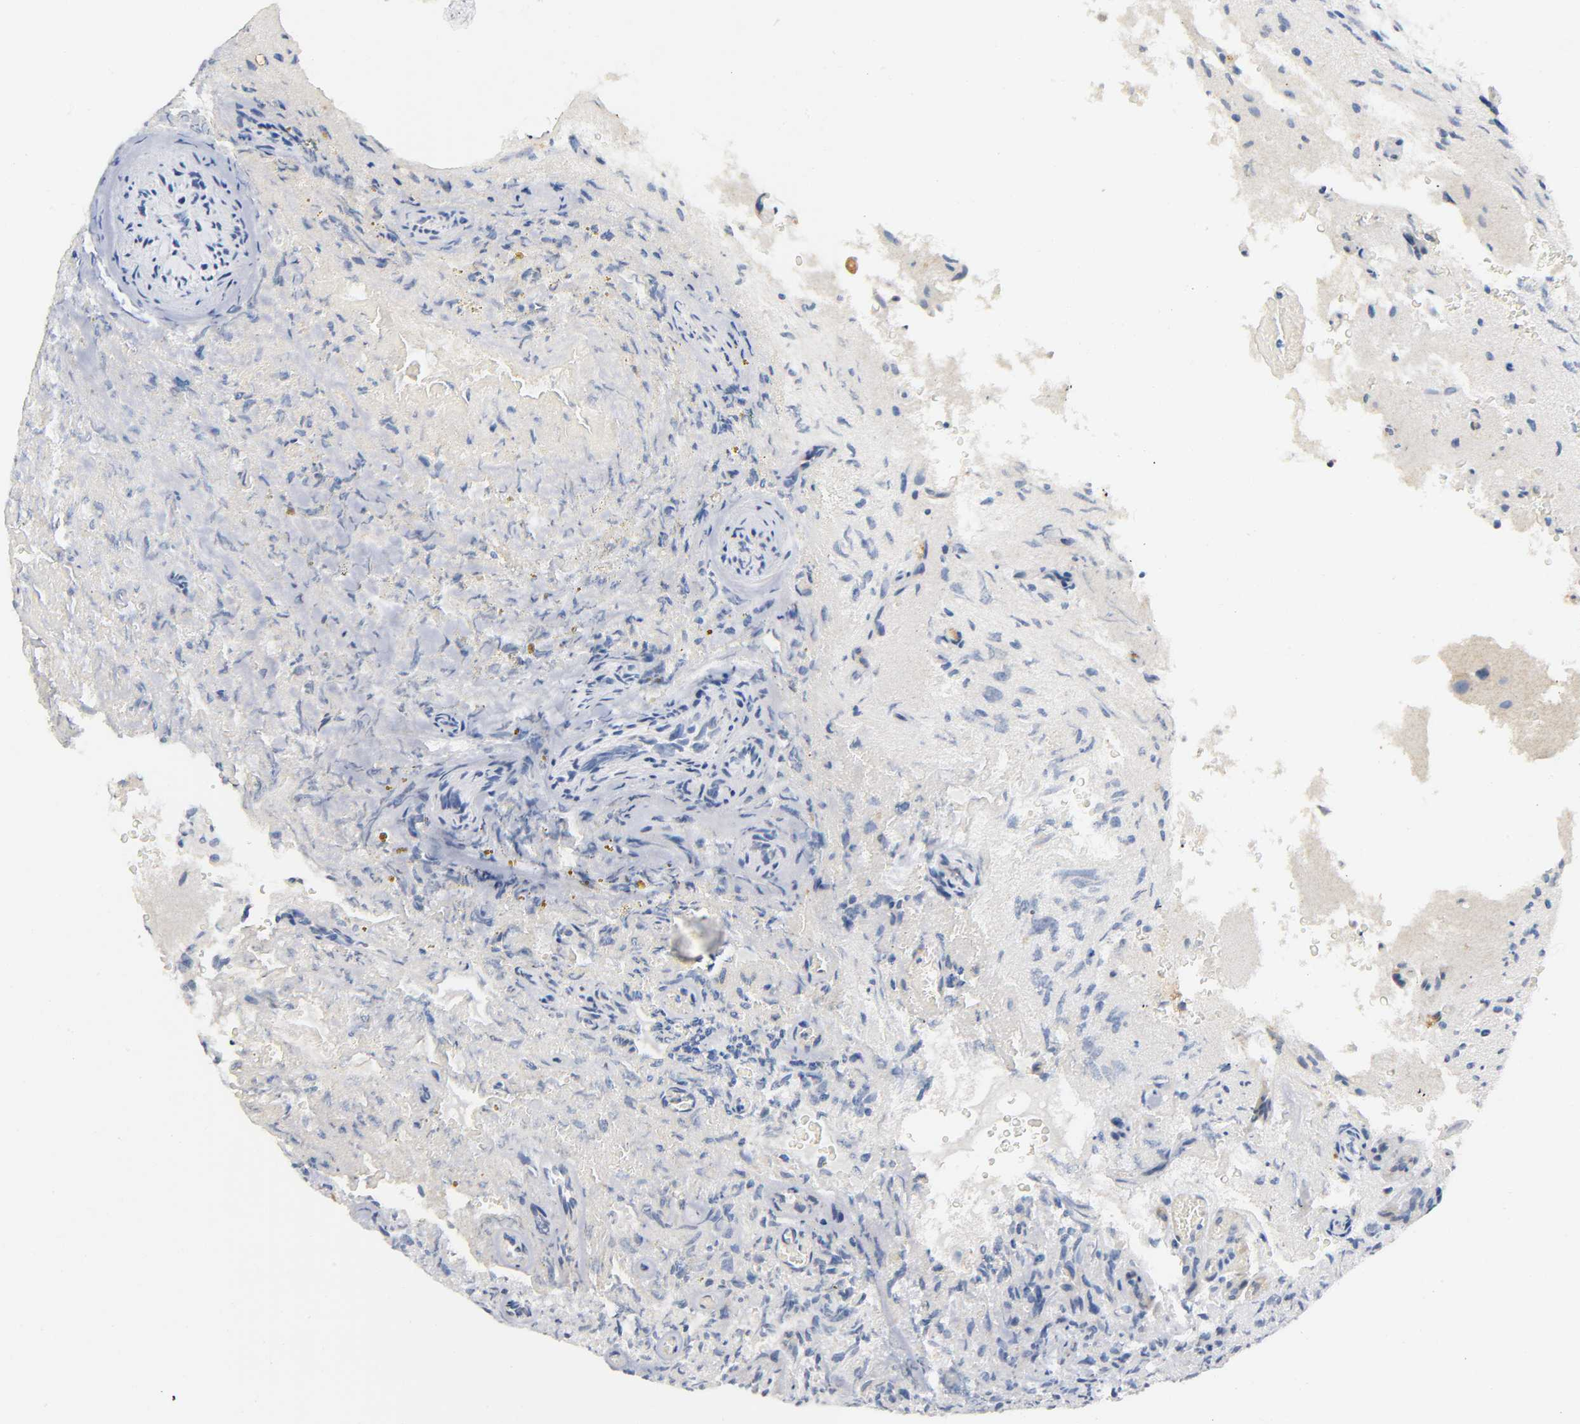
{"staining": {"intensity": "weak", "quantity": ">75%", "location": "cytoplasmic/membranous"}, "tissue": "glioma", "cell_type": "Tumor cells", "image_type": "cancer", "snomed": [{"axis": "morphology", "description": "Normal tissue, NOS"}, {"axis": "morphology", "description": "Glioma, malignant, High grade"}, {"axis": "topography", "description": "Cerebral cortex"}], "caption": "Glioma tissue reveals weak cytoplasmic/membranous positivity in about >75% of tumor cells, visualized by immunohistochemistry.", "gene": "NRP1", "patient": {"sex": "male", "age": 75}}